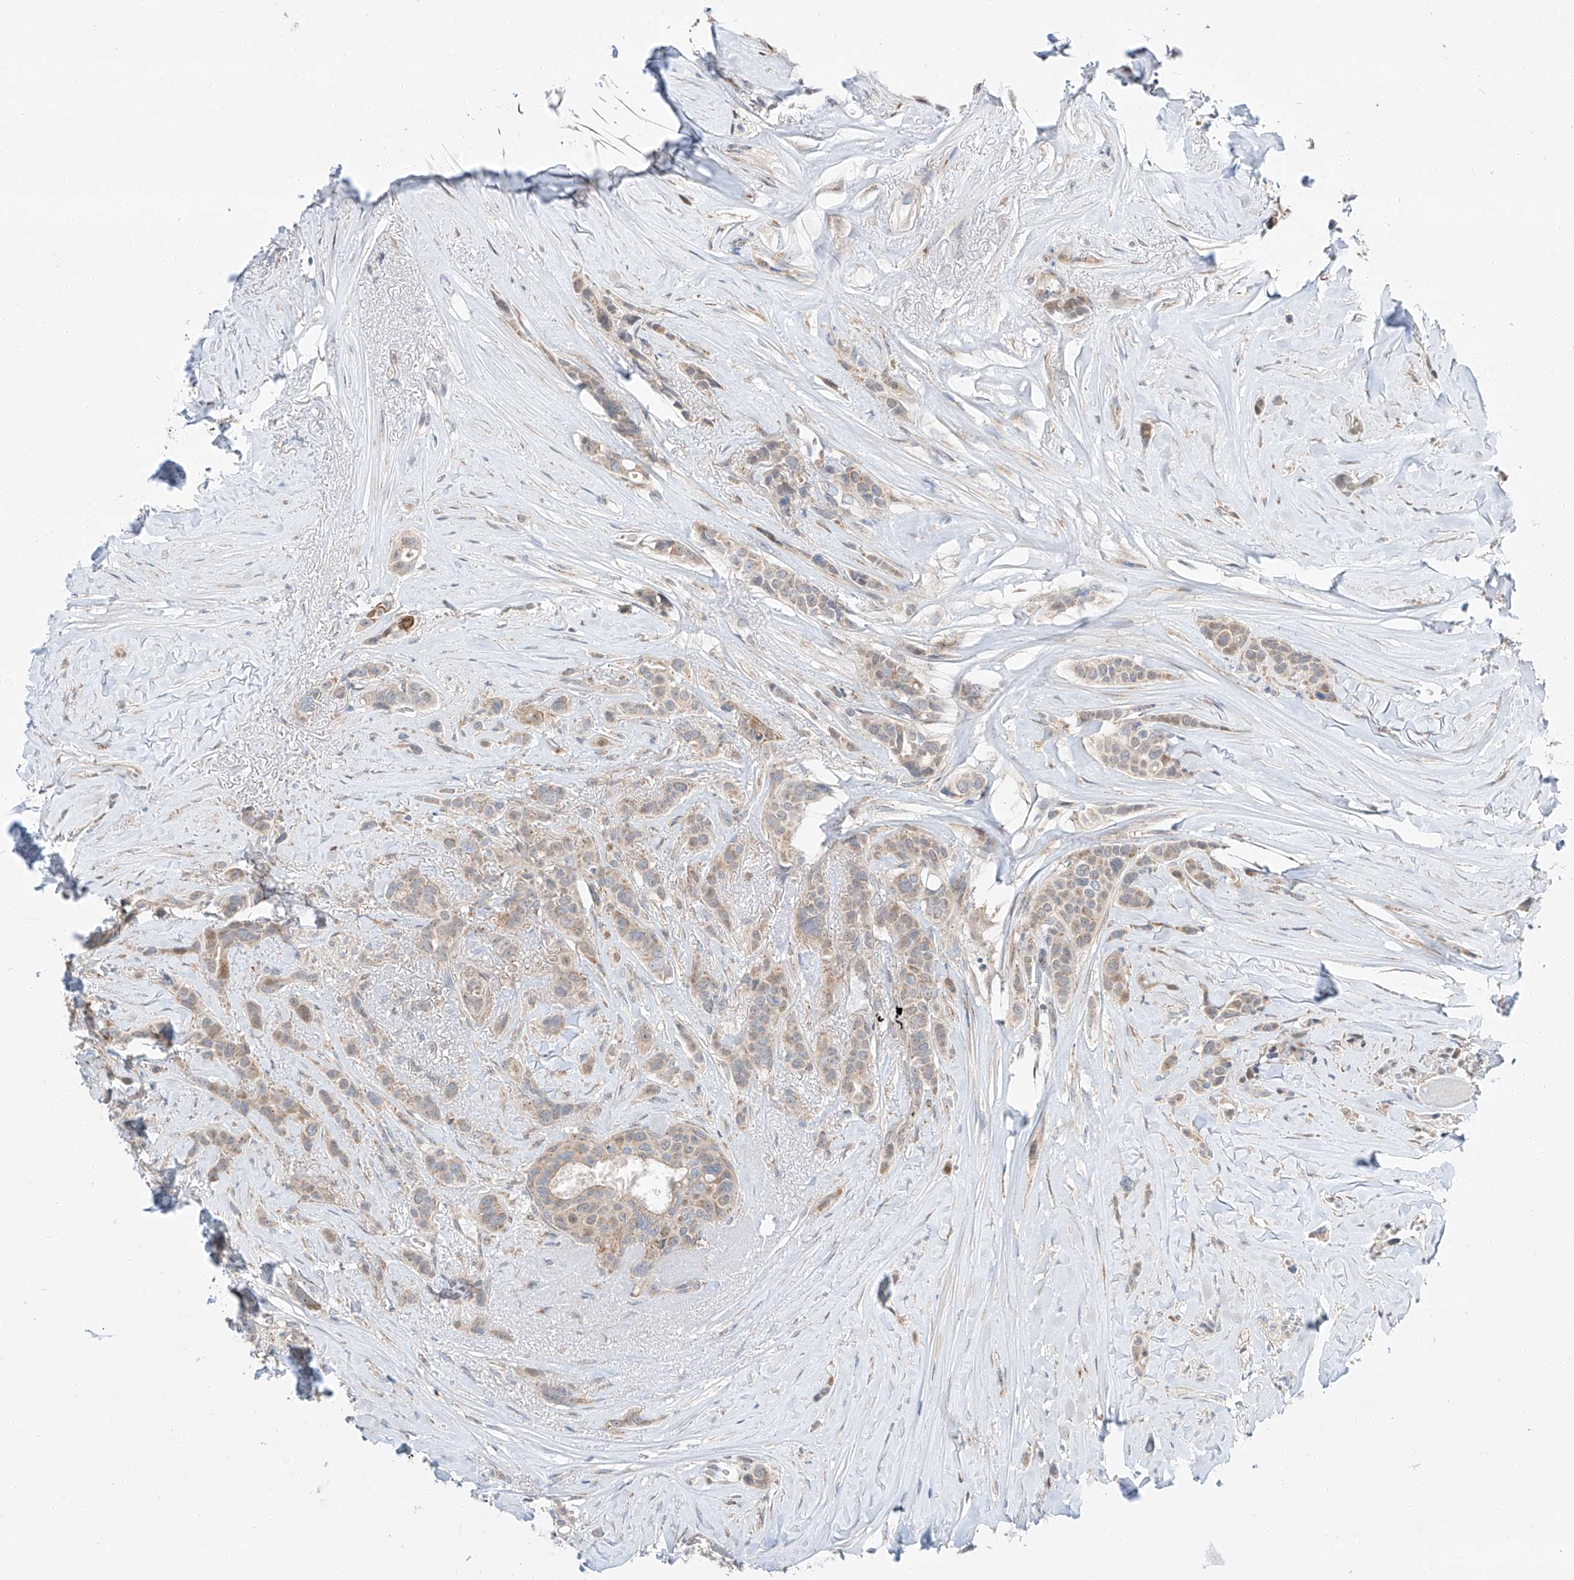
{"staining": {"intensity": "weak", "quantity": "25%-75%", "location": "cytoplasmic/membranous"}, "tissue": "breast cancer", "cell_type": "Tumor cells", "image_type": "cancer", "snomed": [{"axis": "morphology", "description": "Lobular carcinoma"}, {"axis": "topography", "description": "Breast"}], "caption": "A photomicrograph of human breast lobular carcinoma stained for a protein reveals weak cytoplasmic/membranous brown staining in tumor cells.", "gene": "CLDND1", "patient": {"sex": "female", "age": 51}}